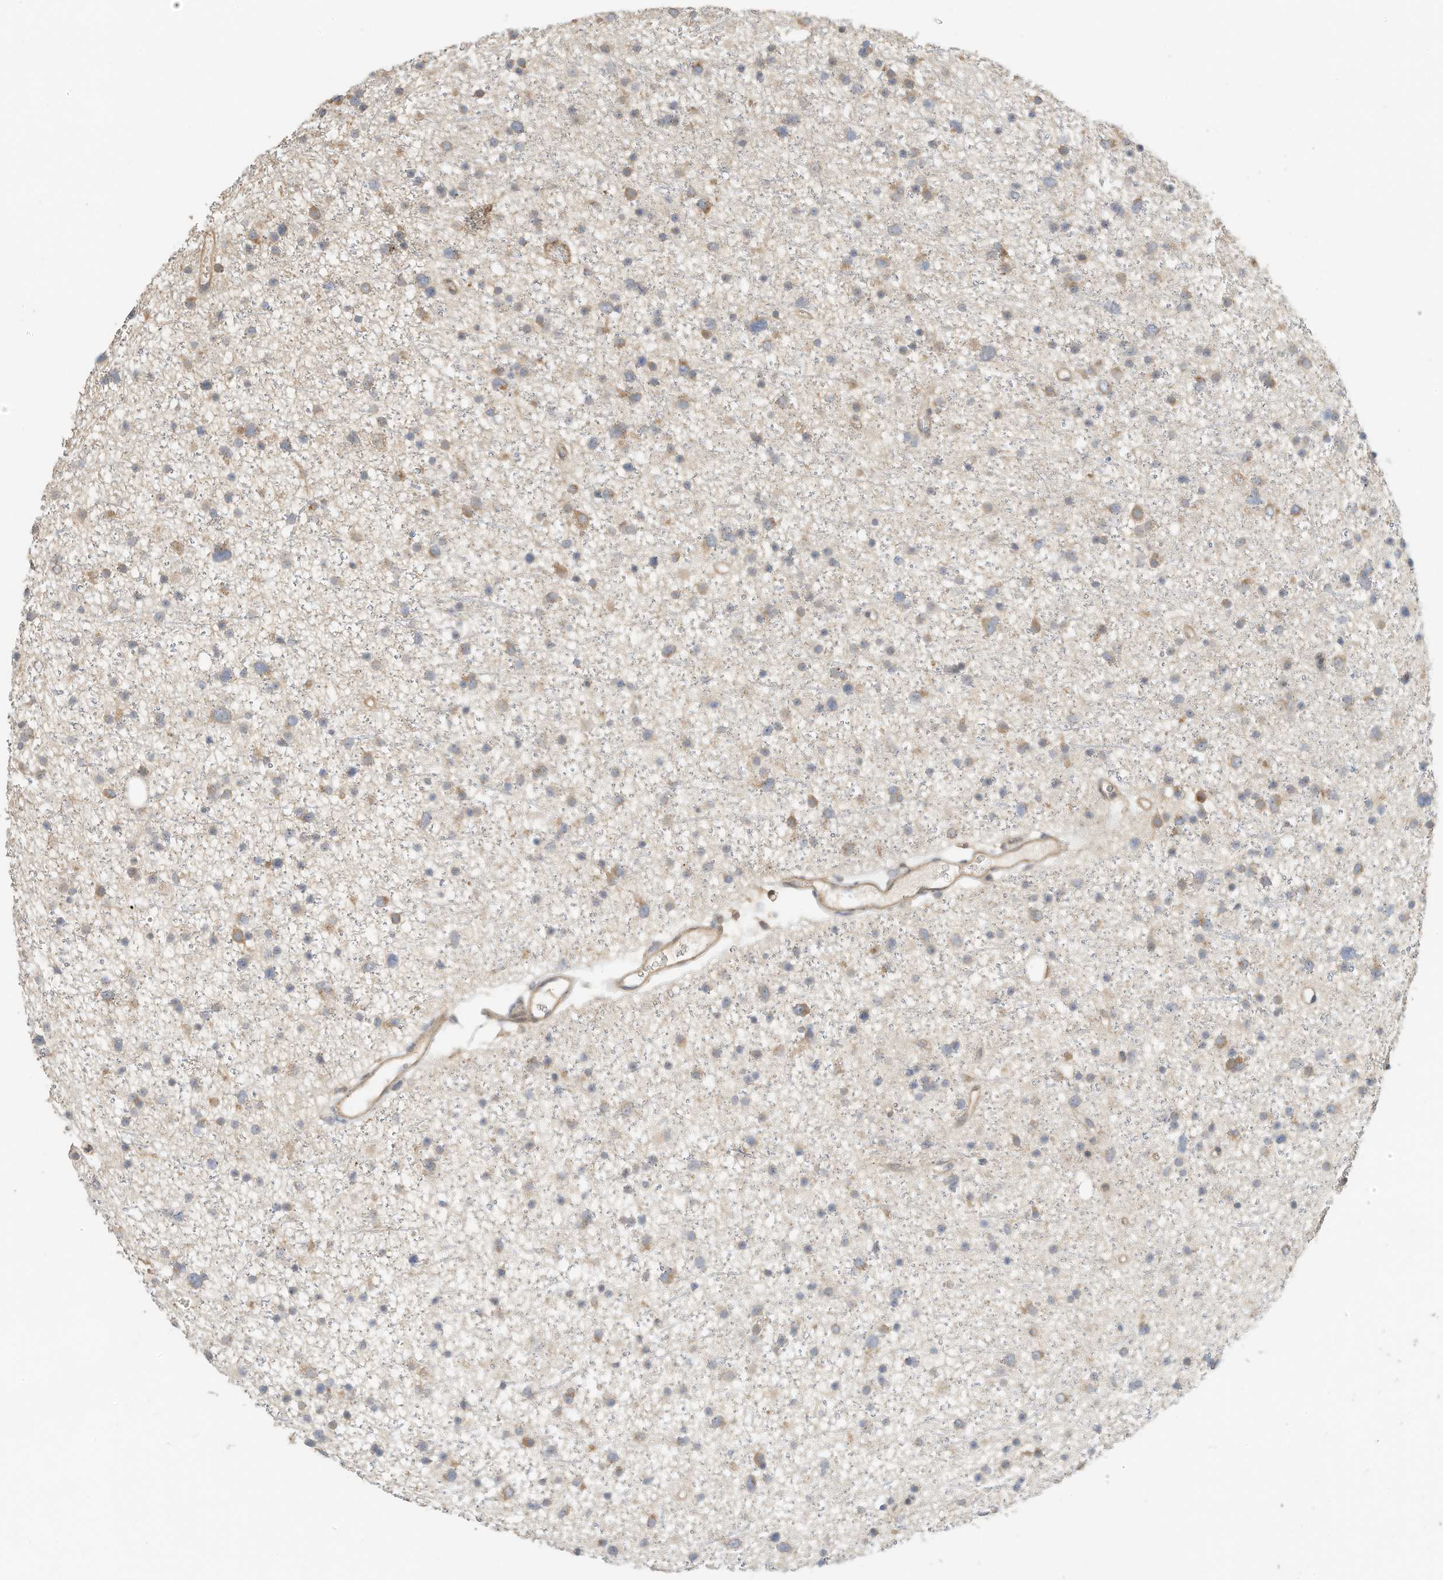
{"staining": {"intensity": "weak", "quantity": "<25%", "location": "cytoplasmic/membranous"}, "tissue": "glioma", "cell_type": "Tumor cells", "image_type": "cancer", "snomed": [{"axis": "morphology", "description": "Glioma, malignant, Low grade"}, {"axis": "topography", "description": "Cerebral cortex"}], "caption": "IHC histopathology image of neoplastic tissue: glioma stained with DAB exhibits no significant protein positivity in tumor cells.", "gene": "OFD1", "patient": {"sex": "female", "age": 39}}